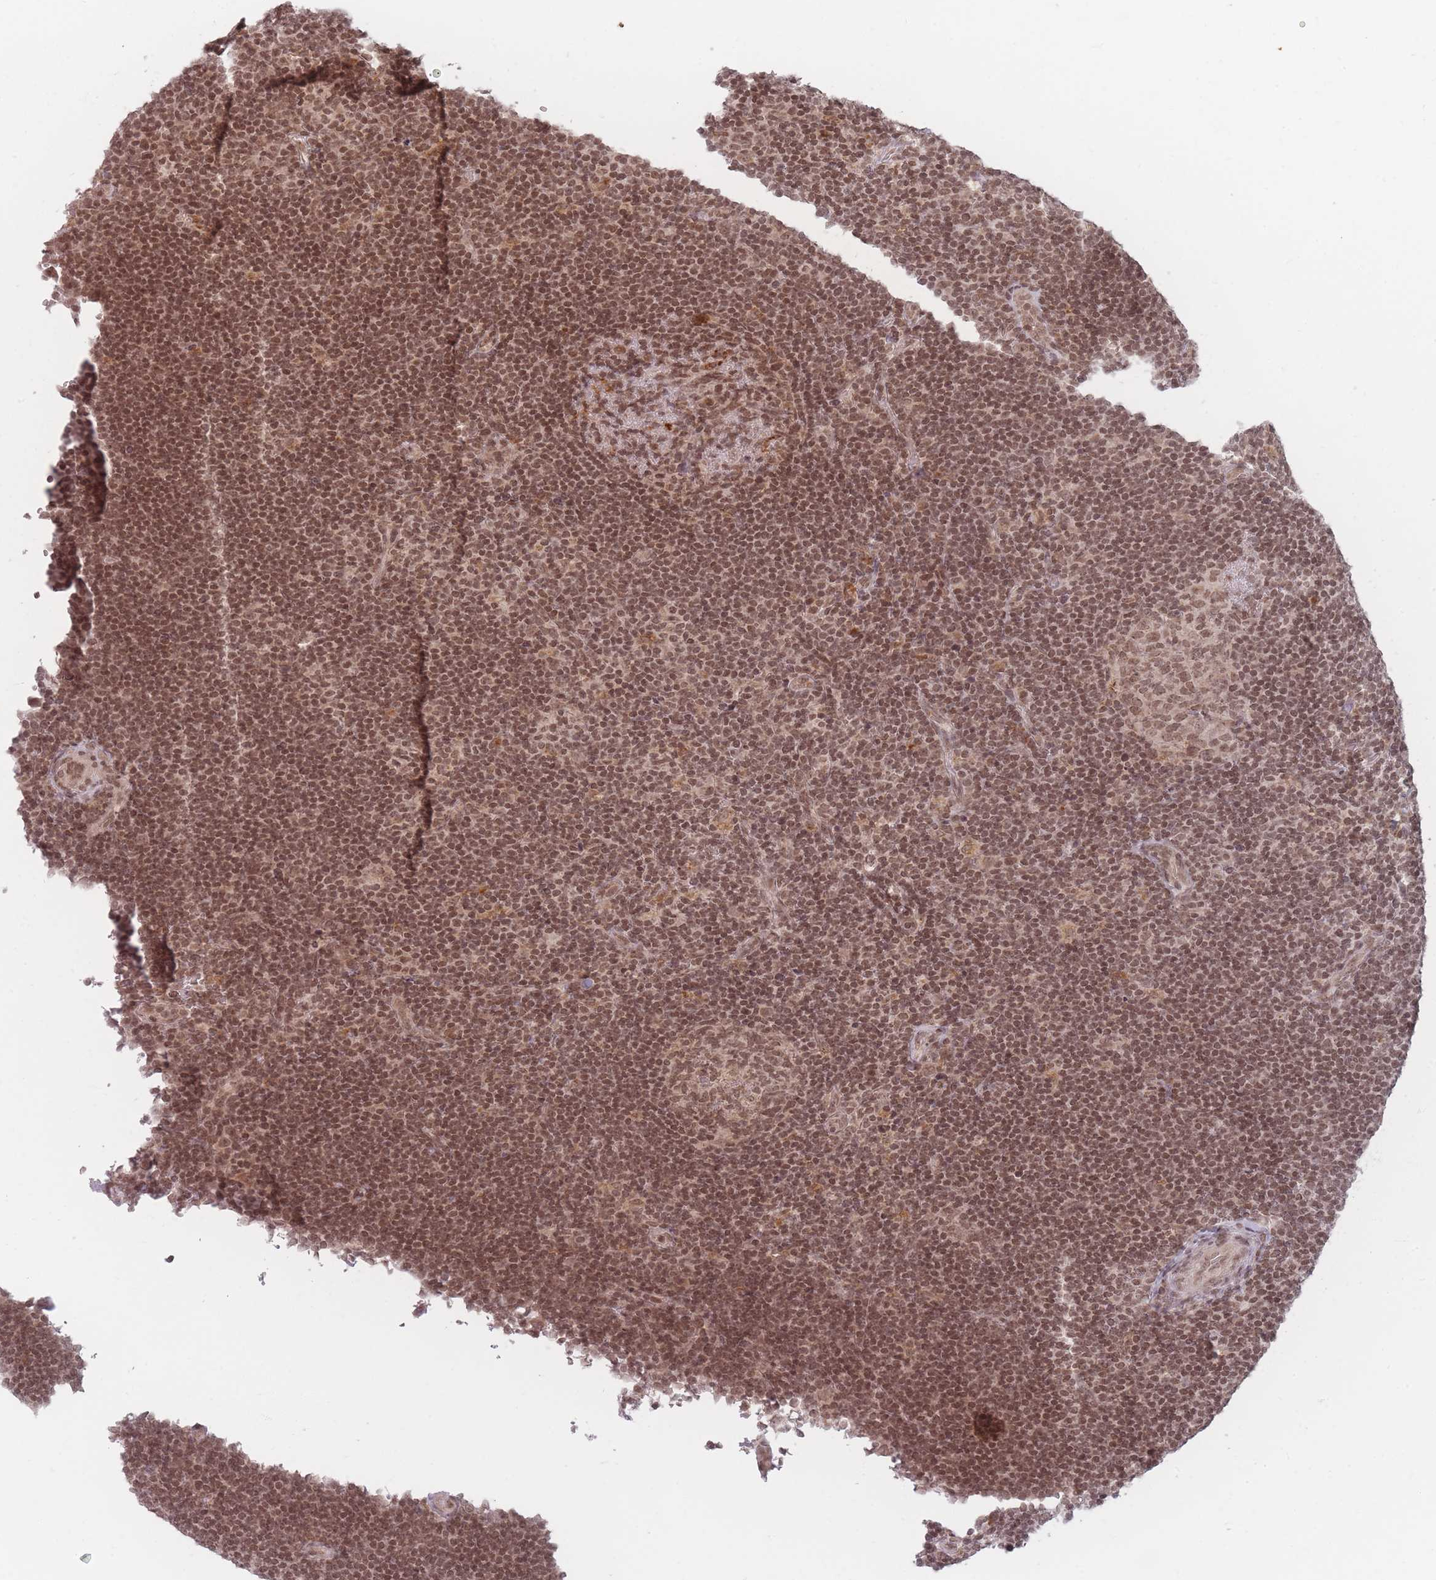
{"staining": {"intensity": "weak", "quantity": ">75%", "location": "nuclear"}, "tissue": "lymphoma", "cell_type": "Tumor cells", "image_type": "cancer", "snomed": [{"axis": "morphology", "description": "Hodgkin's disease, NOS"}, {"axis": "topography", "description": "Lymph node"}], "caption": "This image displays IHC staining of human lymphoma, with low weak nuclear positivity in approximately >75% of tumor cells.", "gene": "SPATA45", "patient": {"sex": "female", "age": 57}}